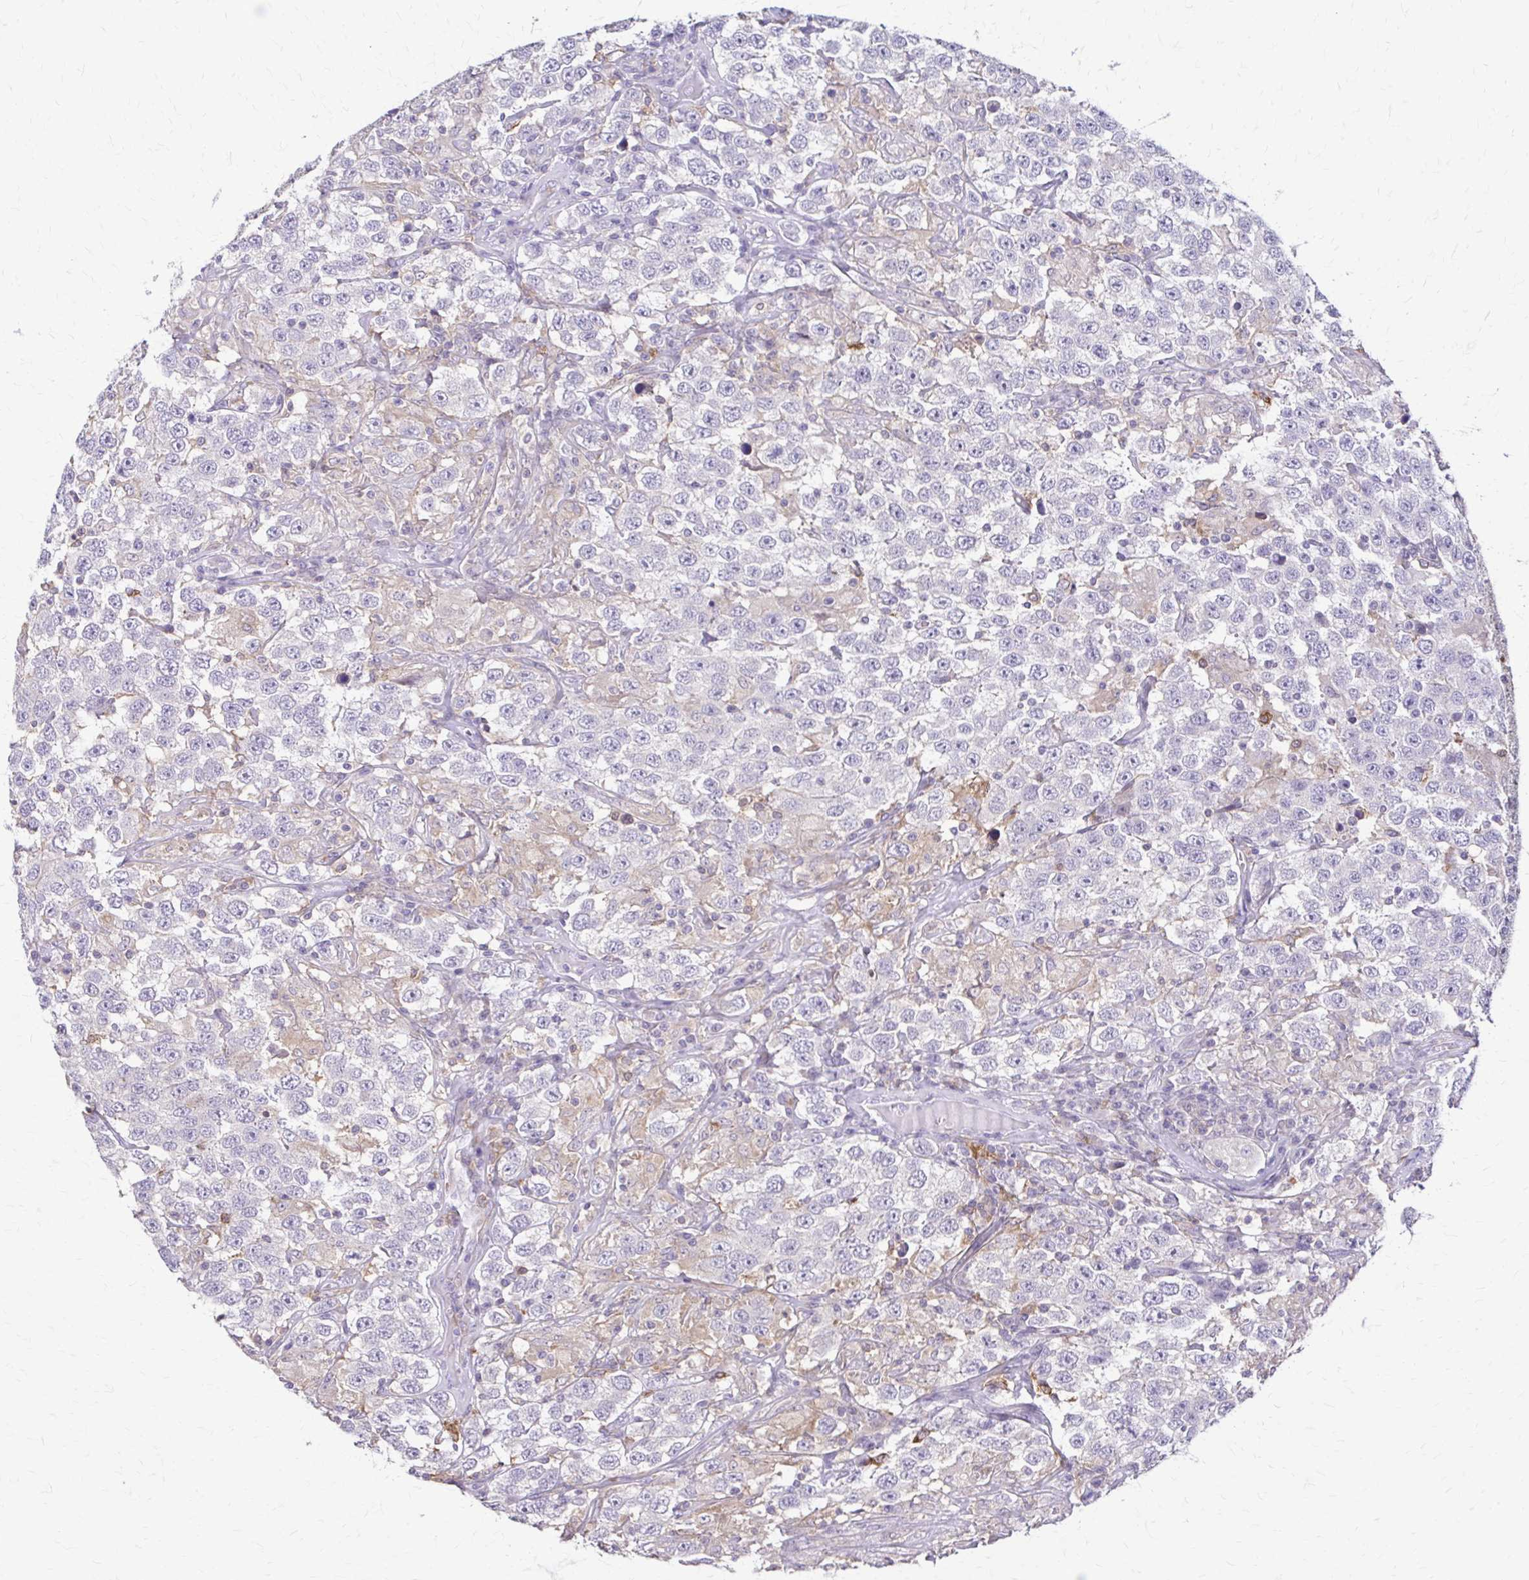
{"staining": {"intensity": "negative", "quantity": "none", "location": "none"}, "tissue": "testis cancer", "cell_type": "Tumor cells", "image_type": "cancer", "snomed": [{"axis": "morphology", "description": "Seminoma, NOS"}, {"axis": "topography", "description": "Testis"}], "caption": "An IHC micrograph of testis cancer (seminoma) is shown. There is no staining in tumor cells of testis cancer (seminoma).", "gene": "PIK3AP1", "patient": {"sex": "male", "age": 41}}